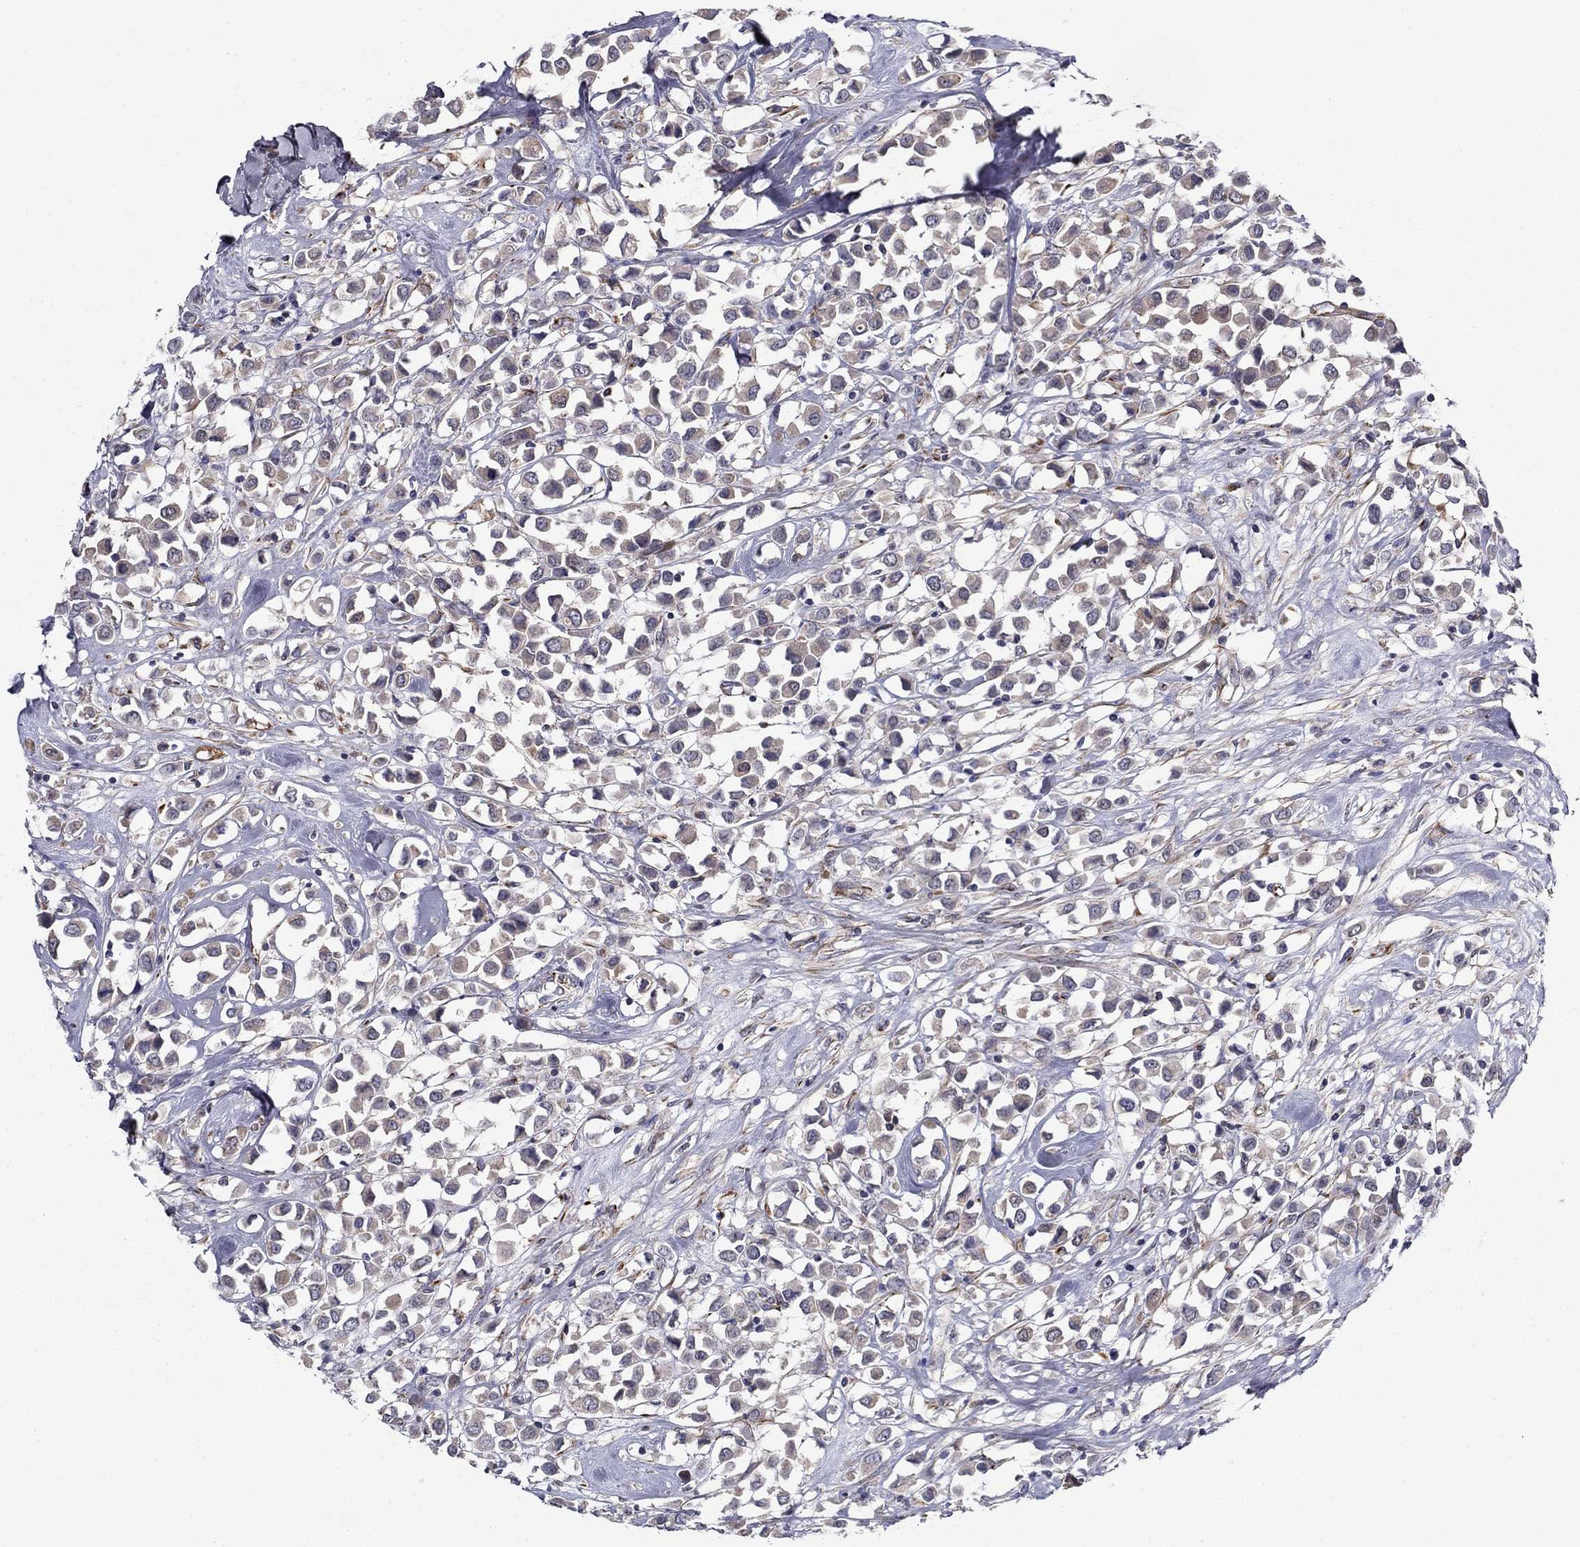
{"staining": {"intensity": "weak", "quantity": "25%-75%", "location": "cytoplasmic/membranous"}, "tissue": "breast cancer", "cell_type": "Tumor cells", "image_type": "cancer", "snomed": [{"axis": "morphology", "description": "Duct carcinoma"}, {"axis": "topography", "description": "Breast"}], "caption": "An image of breast cancer (infiltrating ductal carcinoma) stained for a protein demonstrates weak cytoplasmic/membranous brown staining in tumor cells. (DAB IHC, brown staining for protein, blue staining for nuclei).", "gene": "LACTB2", "patient": {"sex": "female", "age": 61}}